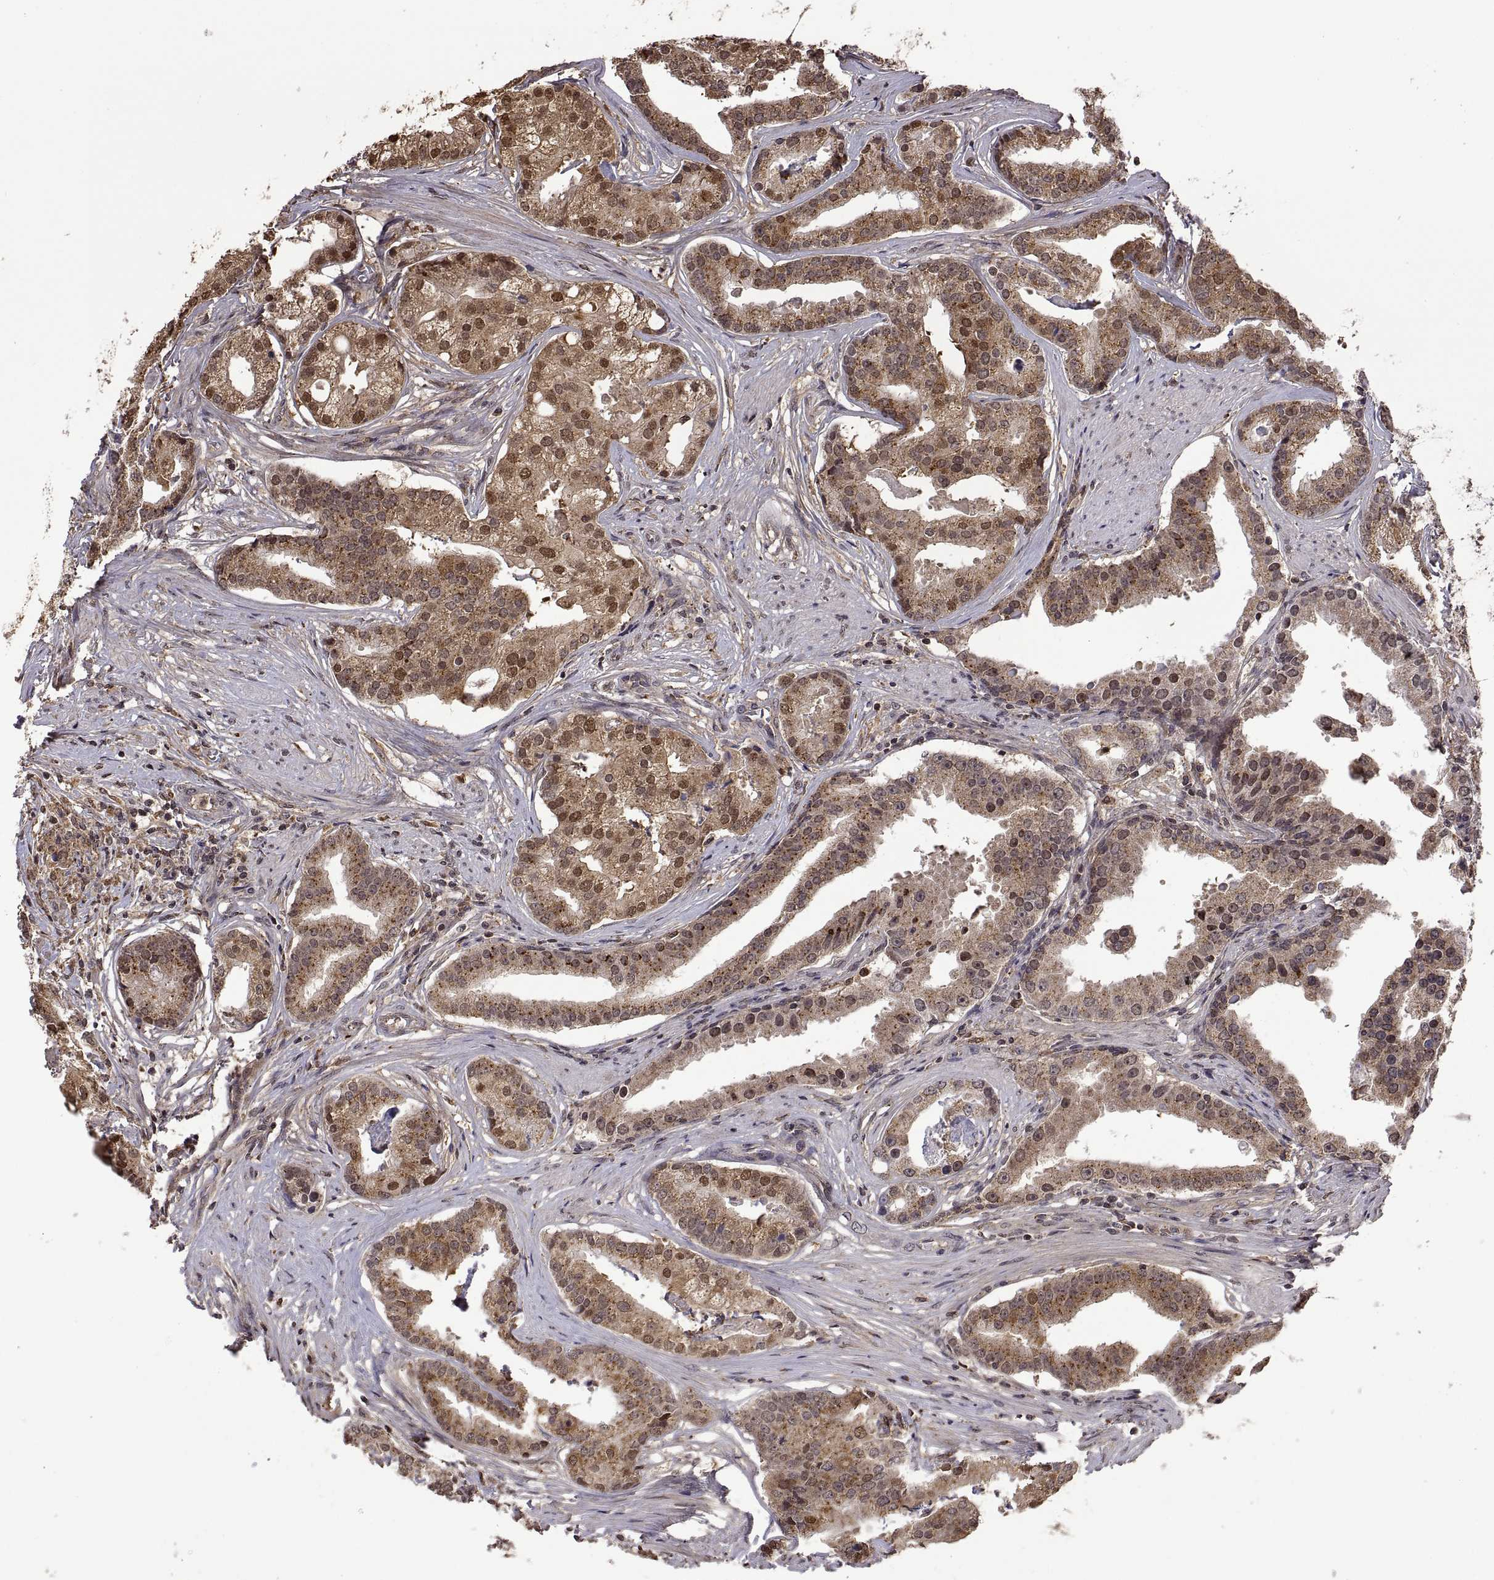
{"staining": {"intensity": "moderate", "quantity": "25%-75%", "location": "cytoplasmic/membranous,nuclear"}, "tissue": "prostate cancer", "cell_type": "Tumor cells", "image_type": "cancer", "snomed": [{"axis": "morphology", "description": "Adenocarcinoma, NOS"}, {"axis": "topography", "description": "Prostate and seminal vesicle, NOS"}, {"axis": "topography", "description": "Prostate"}], "caption": "Tumor cells reveal medium levels of moderate cytoplasmic/membranous and nuclear staining in about 25%-75% of cells in human prostate cancer (adenocarcinoma).", "gene": "ZNRF2", "patient": {"sex": "male", "age": 44}}